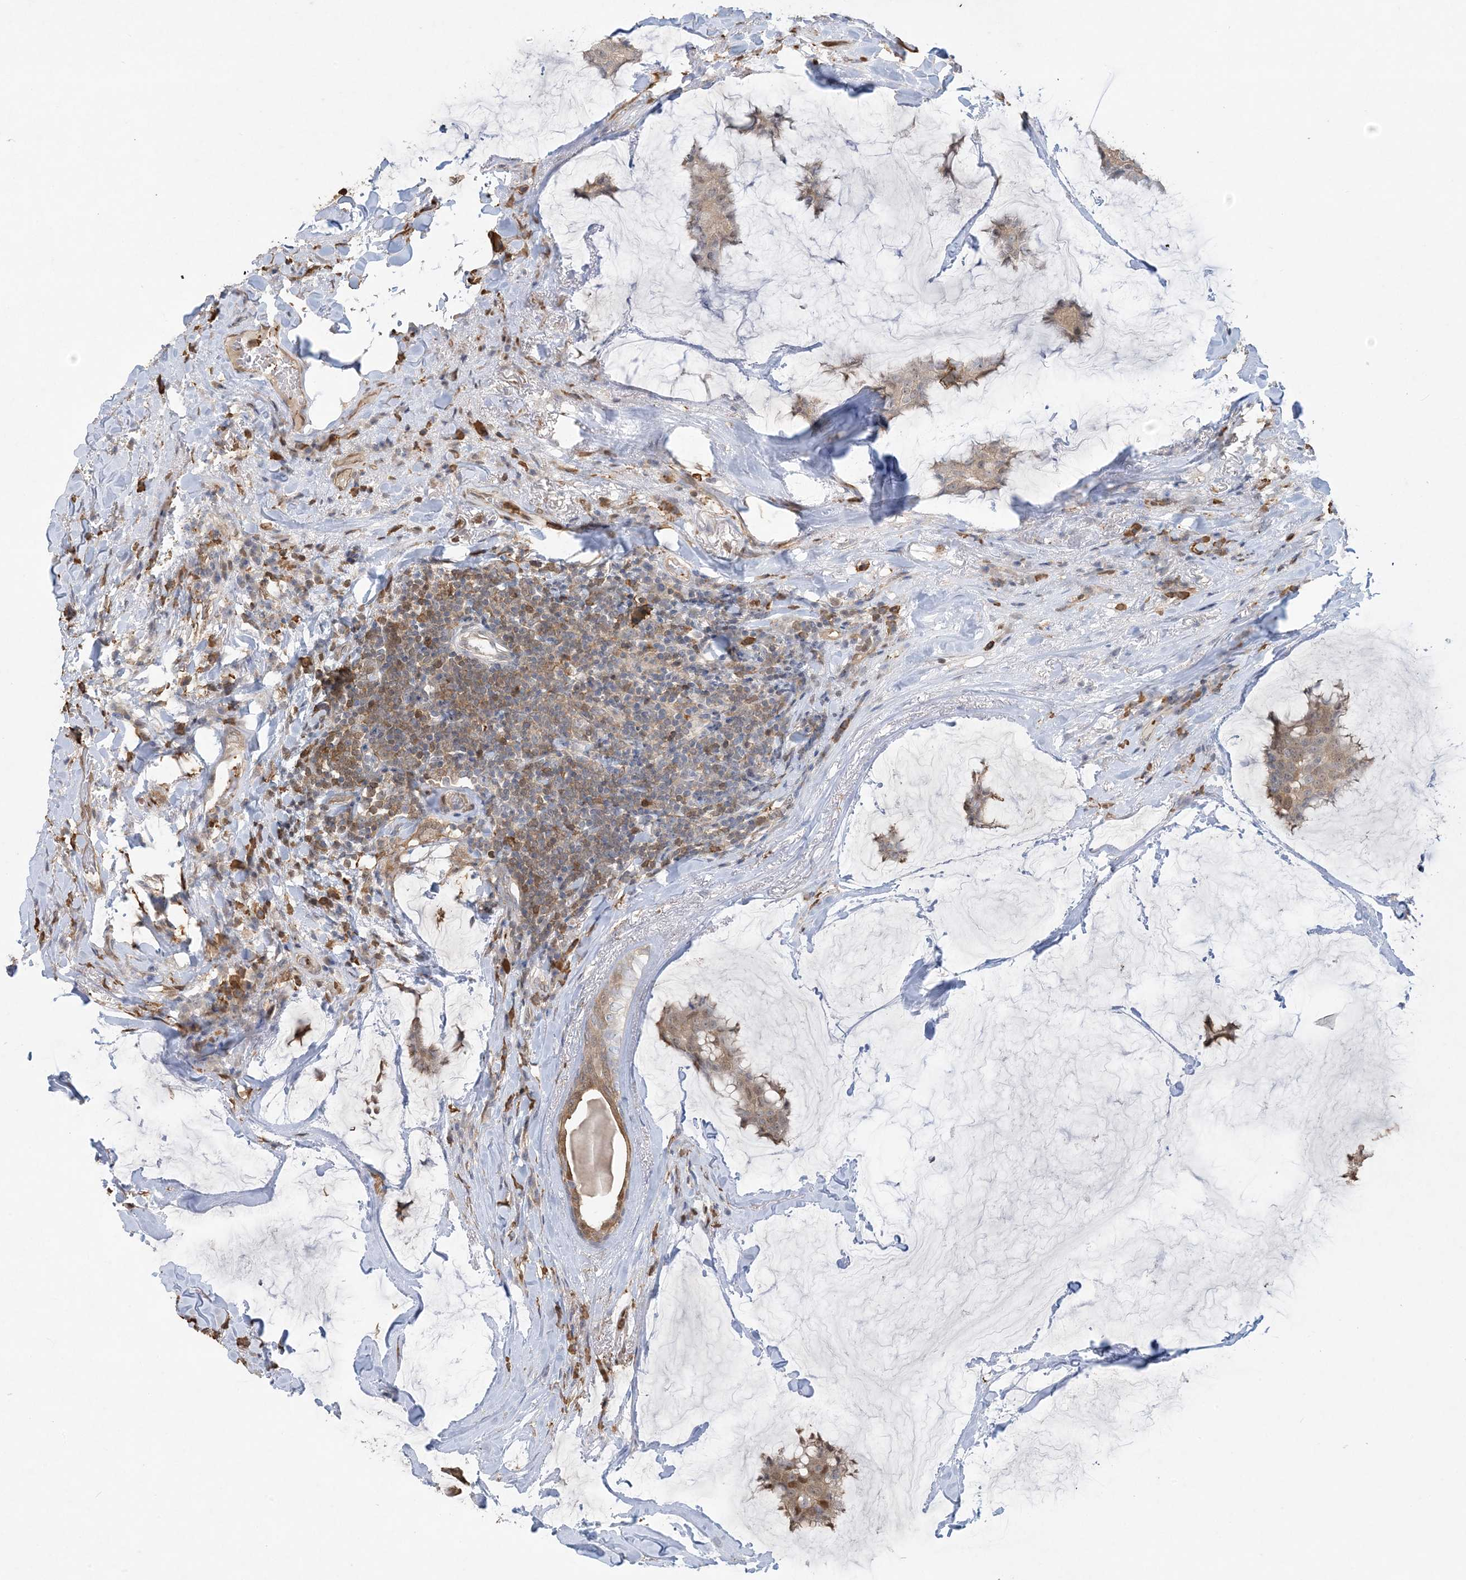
{"staining": {"intensity": "weak", "quantity": ">75%", "location": "cytoplasmic/membranous,nuclear"}, "tissue": "breast cancer", "cell_type": "Tumor cells", "image_type": "cancer", "snomed": [{"axis": "morphology", "description": "Duct carcinoma"}, {"axis": "topography", "description": "Breast"}], "caption": "Immunohistochemistry (IHC) of breast cancer (infiltrating ductal carcinoma) exhibits low levels of weak cytoplasmic/membranous and nuclear positivity in approximately >75% of tumor cells.", "gene": "TMSB4X", "patient": {"sex": "female", "age": 93}}